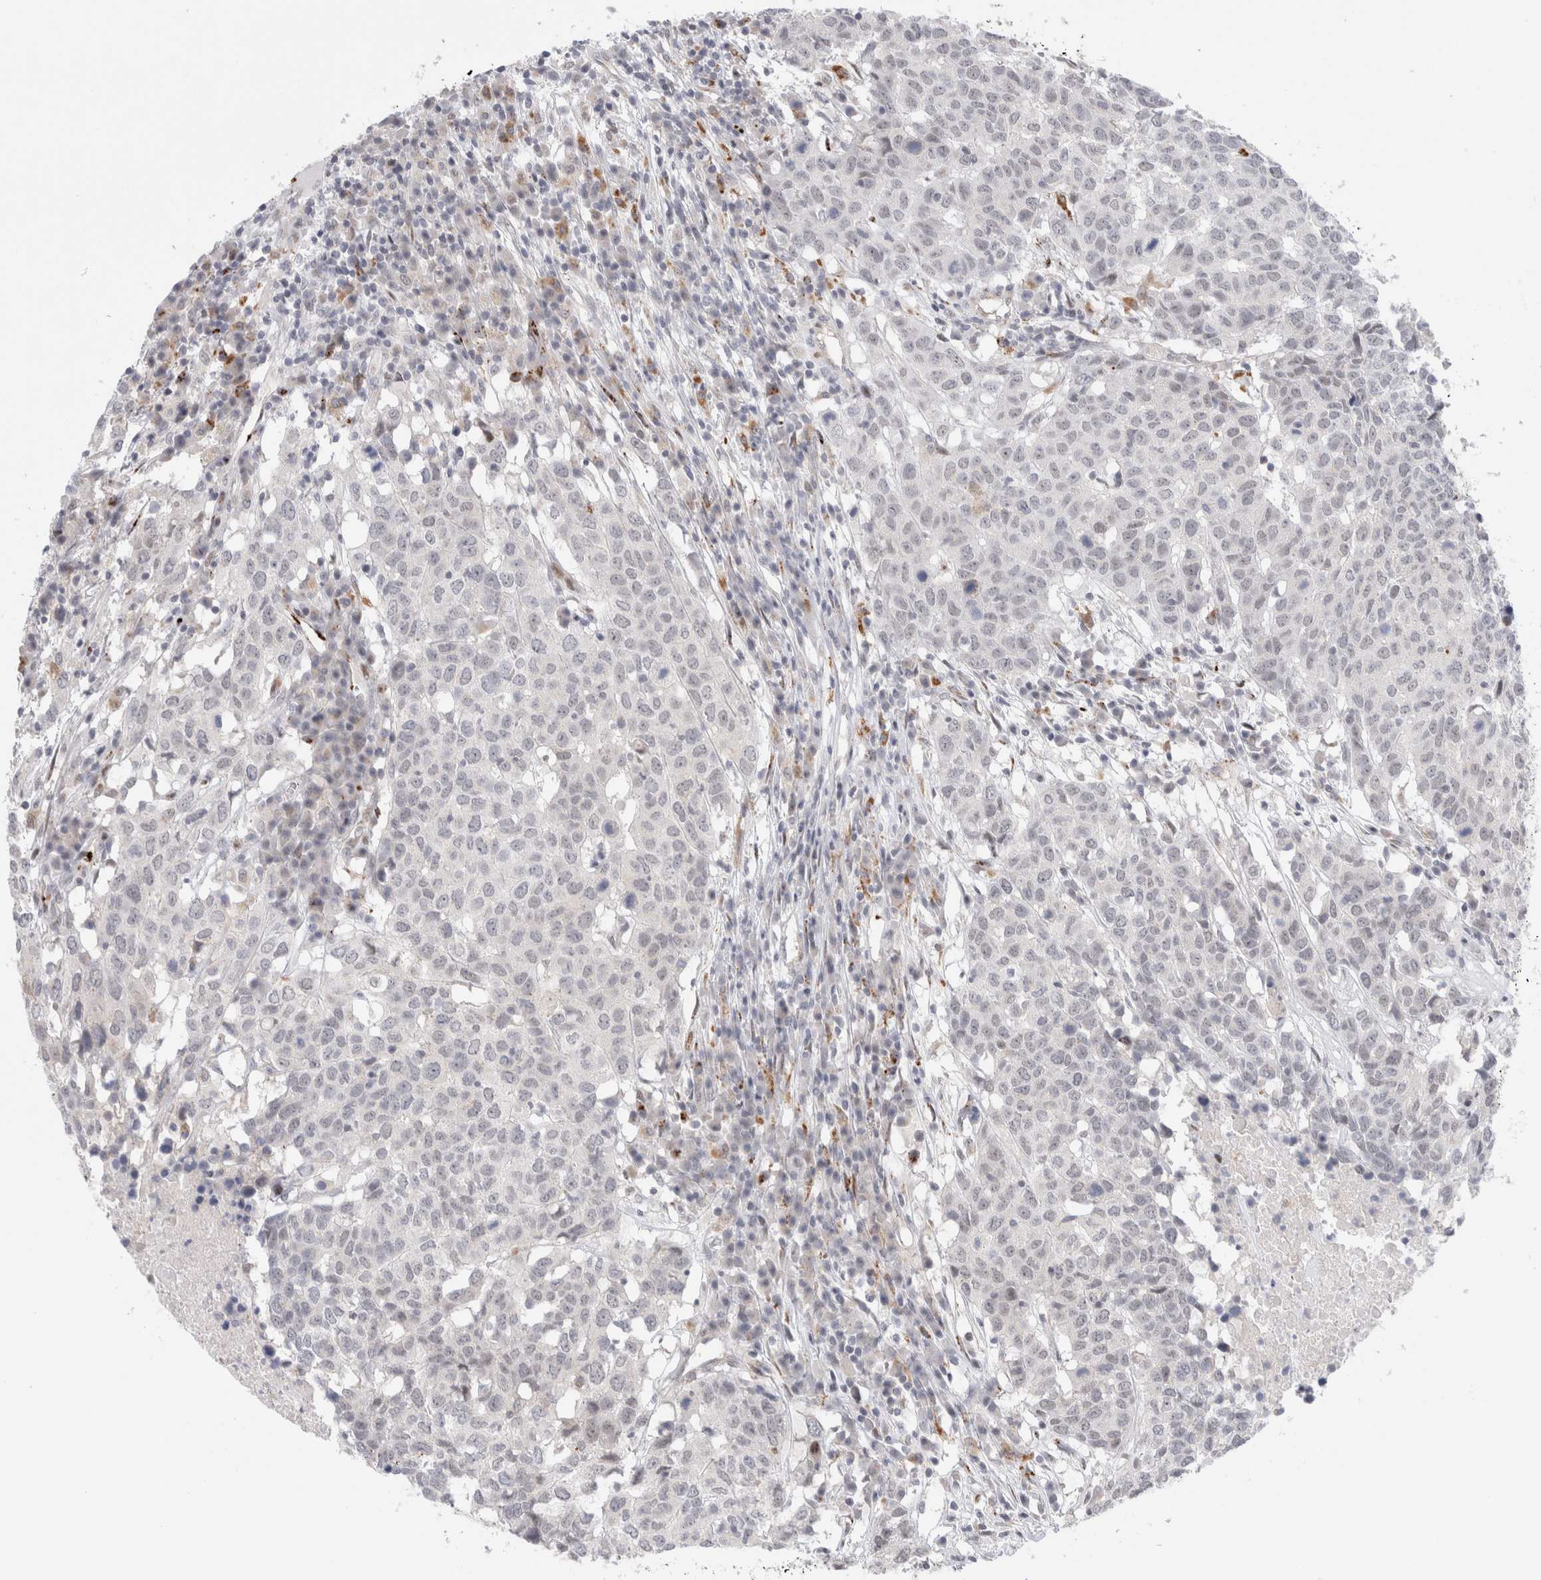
{"staining": {"intensity": "negative", "quantity": "none", "location": "none"}, "tissue": "head and neck cancer", "cell_type": "Tumor cells", "image_type": "cancer", "snomed": [{"axis": "morphology", "description": "Squamous cell carcinoma, NOS"}, {"axis": "topography", "description": "Head-Neck"}], "caption": "Tumor cells show no significant positivity in head and neck cancer.", "gene": "VPS28", "patient": {"sex": "male", "age": 66}}